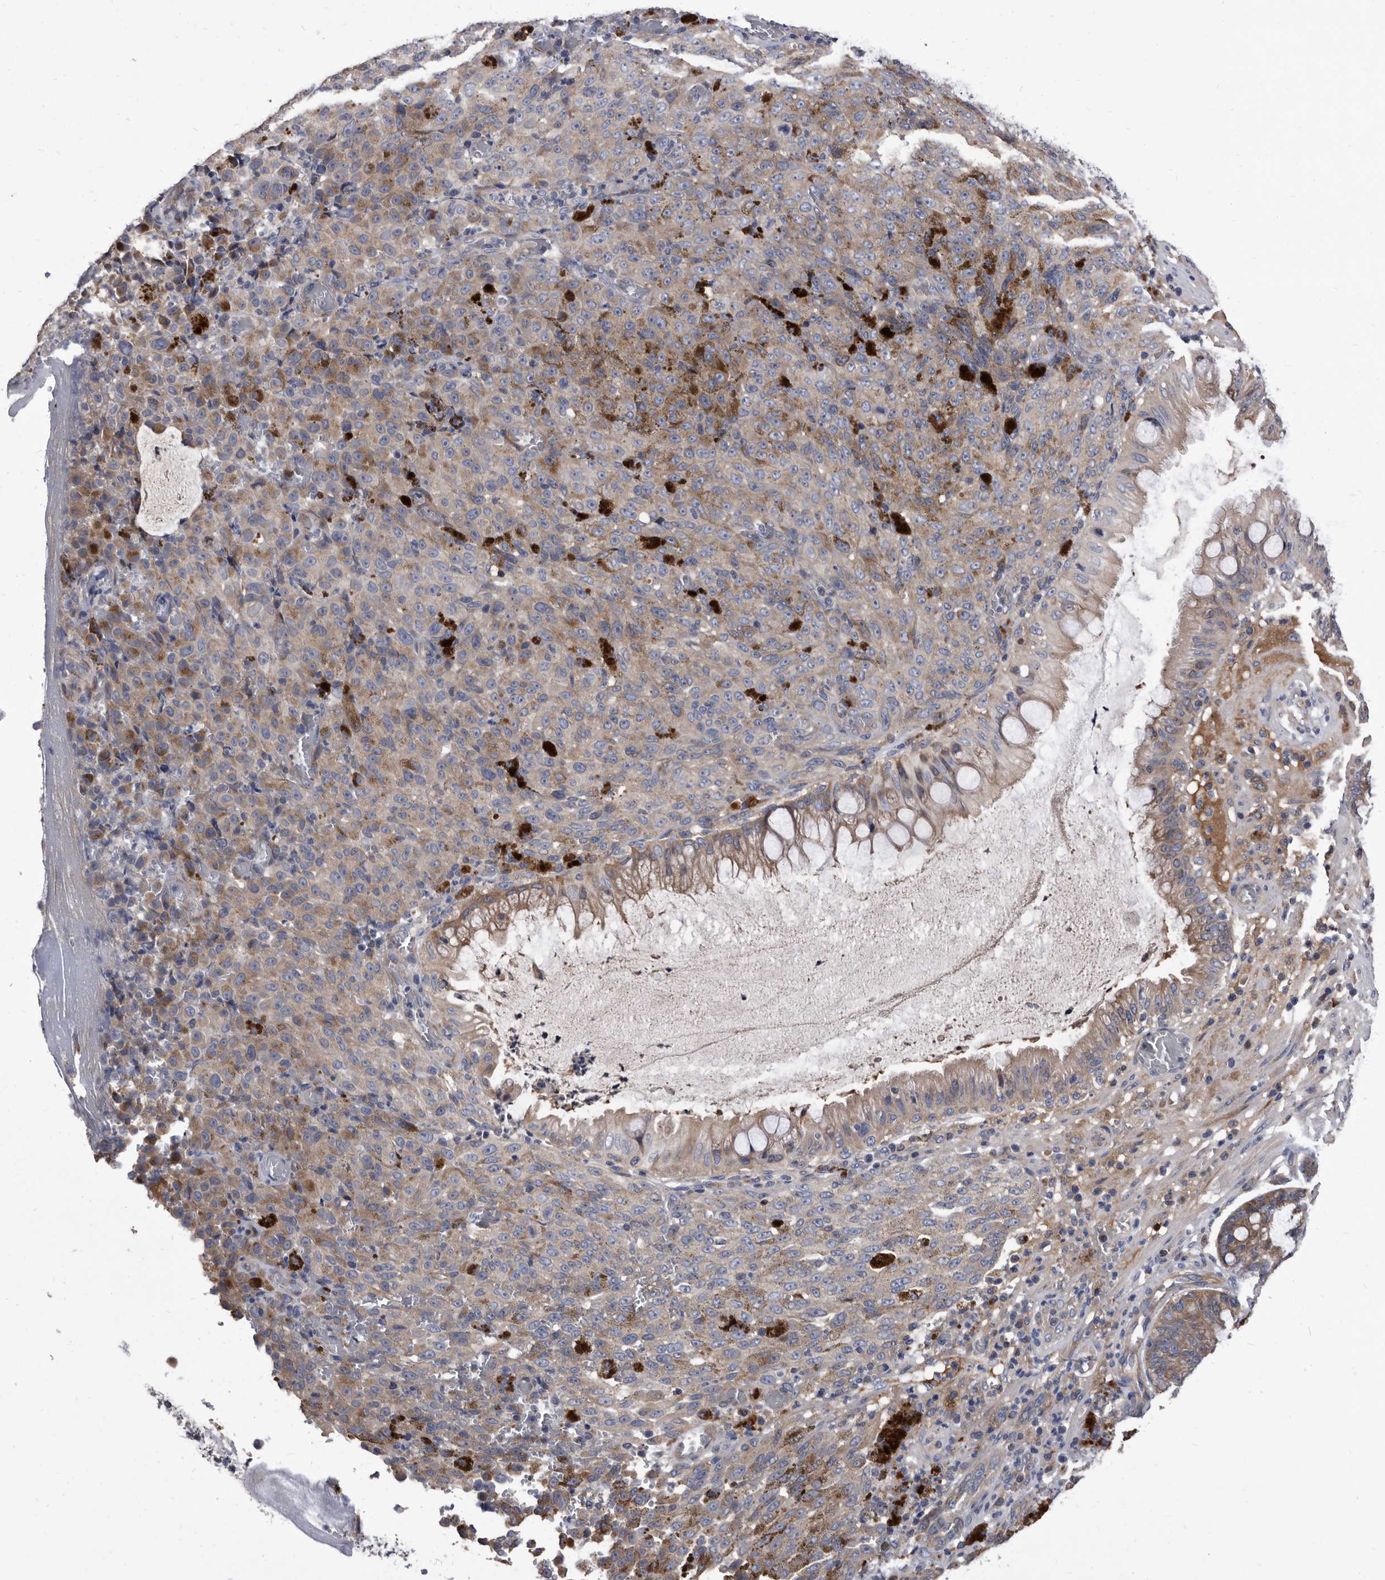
{"staining": {"intensity": "weak", "quantity": "25%-75%", "location": "cytoplasmic/membranous"}, "tissue": "melanoma", "cell_type": "Tumor cells", "image_type": "cancer", "snomed": [{"axis": "morphology", "description": "Malignant melanoma, NOS"}, {"axis": "topography", "description": "Rectum"}], "caption": "The image demonstrates a brown stain indicating the presence of a protein in the cytoplasmic/membranous of tumor cells in malignant melanoma.", "gene": "DTNBP1", "patient": {"sex": "female", "age": 81}}